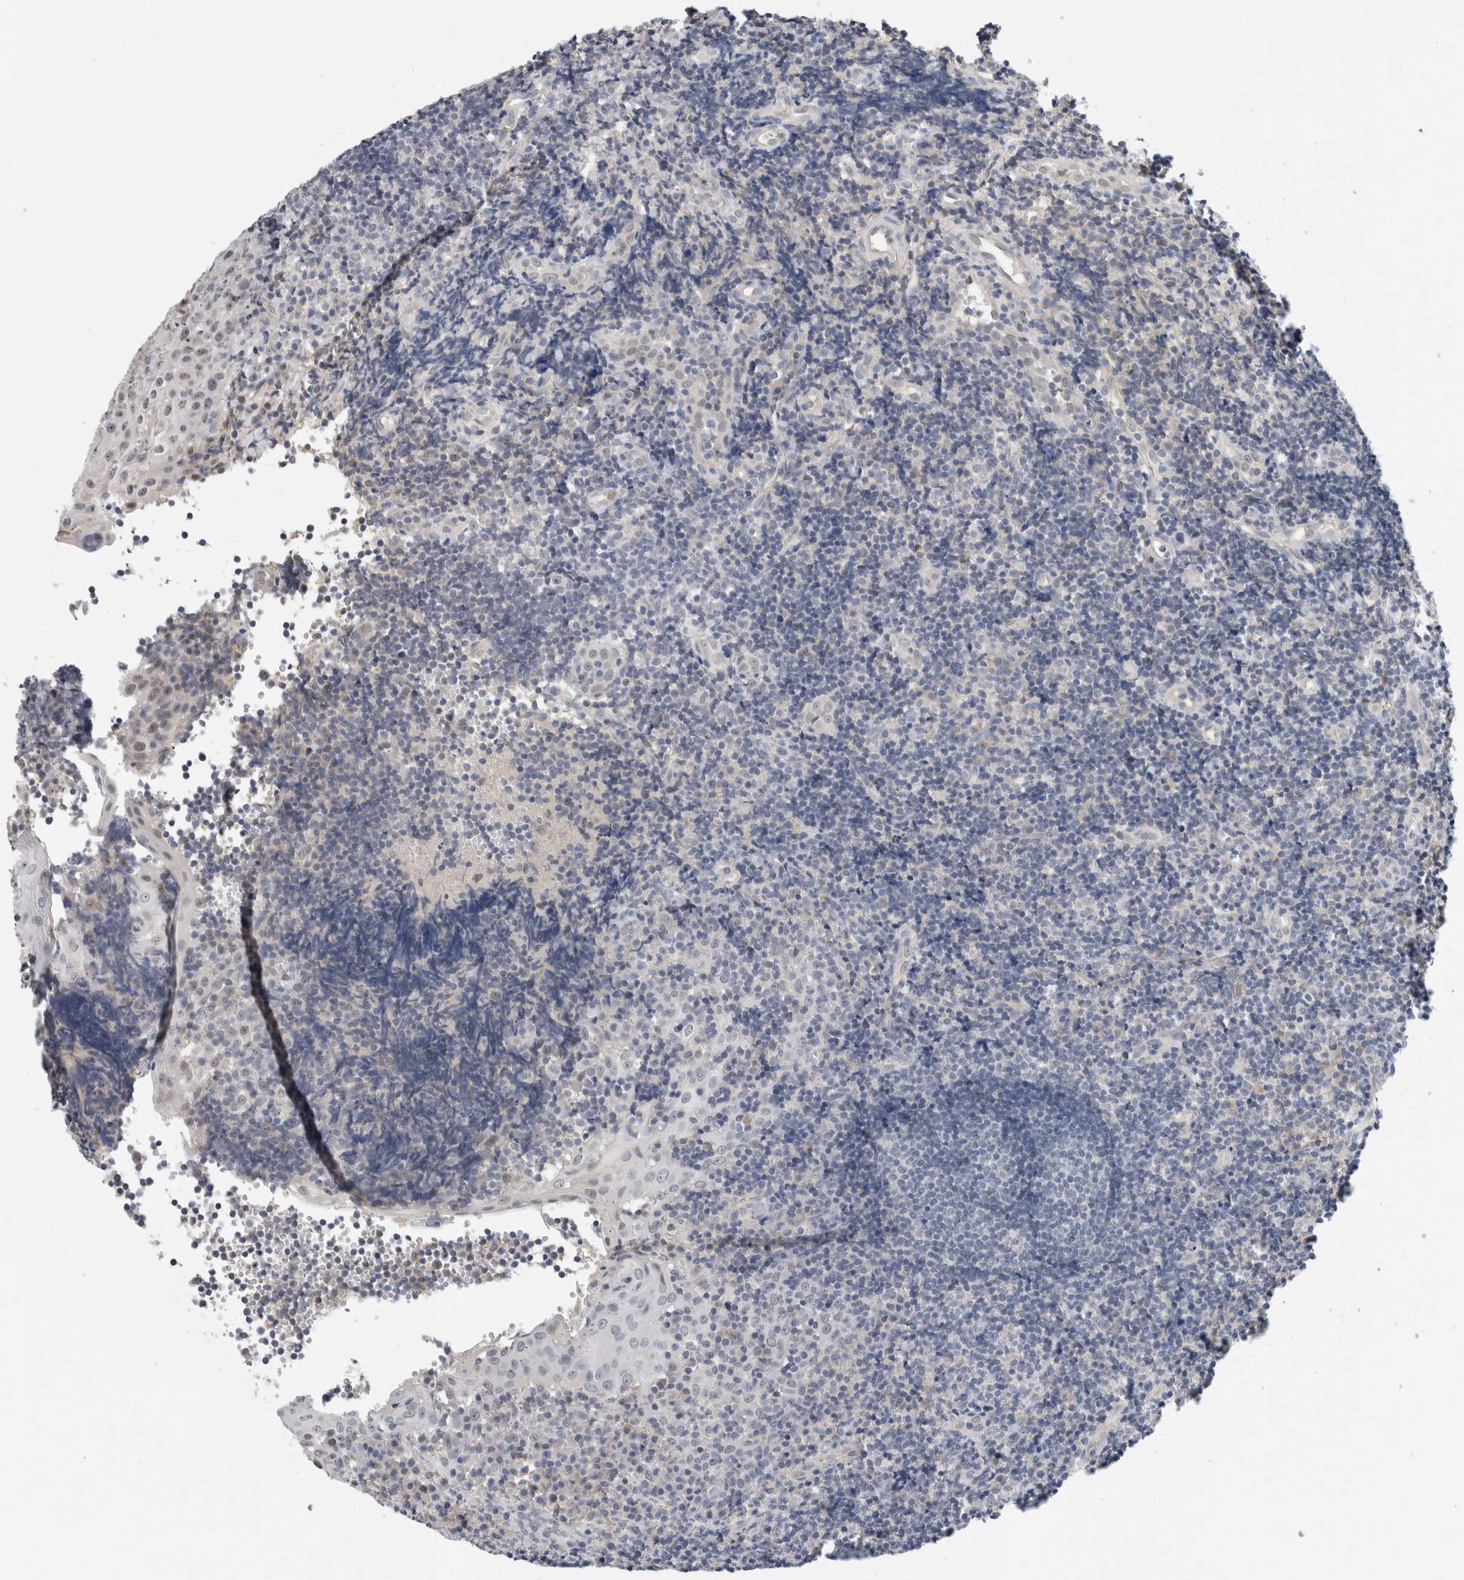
{"staining": {"intensity": "negative", "quantity": "none", "location": "none"}, "tissue": "tonsil", "cell_type": "Germinal center cells", "image_type": "normal", "snomed": [{"axis": "morphology", "description": "Normal tissue, NOS"}, {"axis": "topography", "description": "Tonsil"}], "caption": "Protein analysis of unremarkable tonsil exhibits no significant staining in germinal center cells.", "gene": "HCN3", "patient": {"sex": "female", "age": 40}}